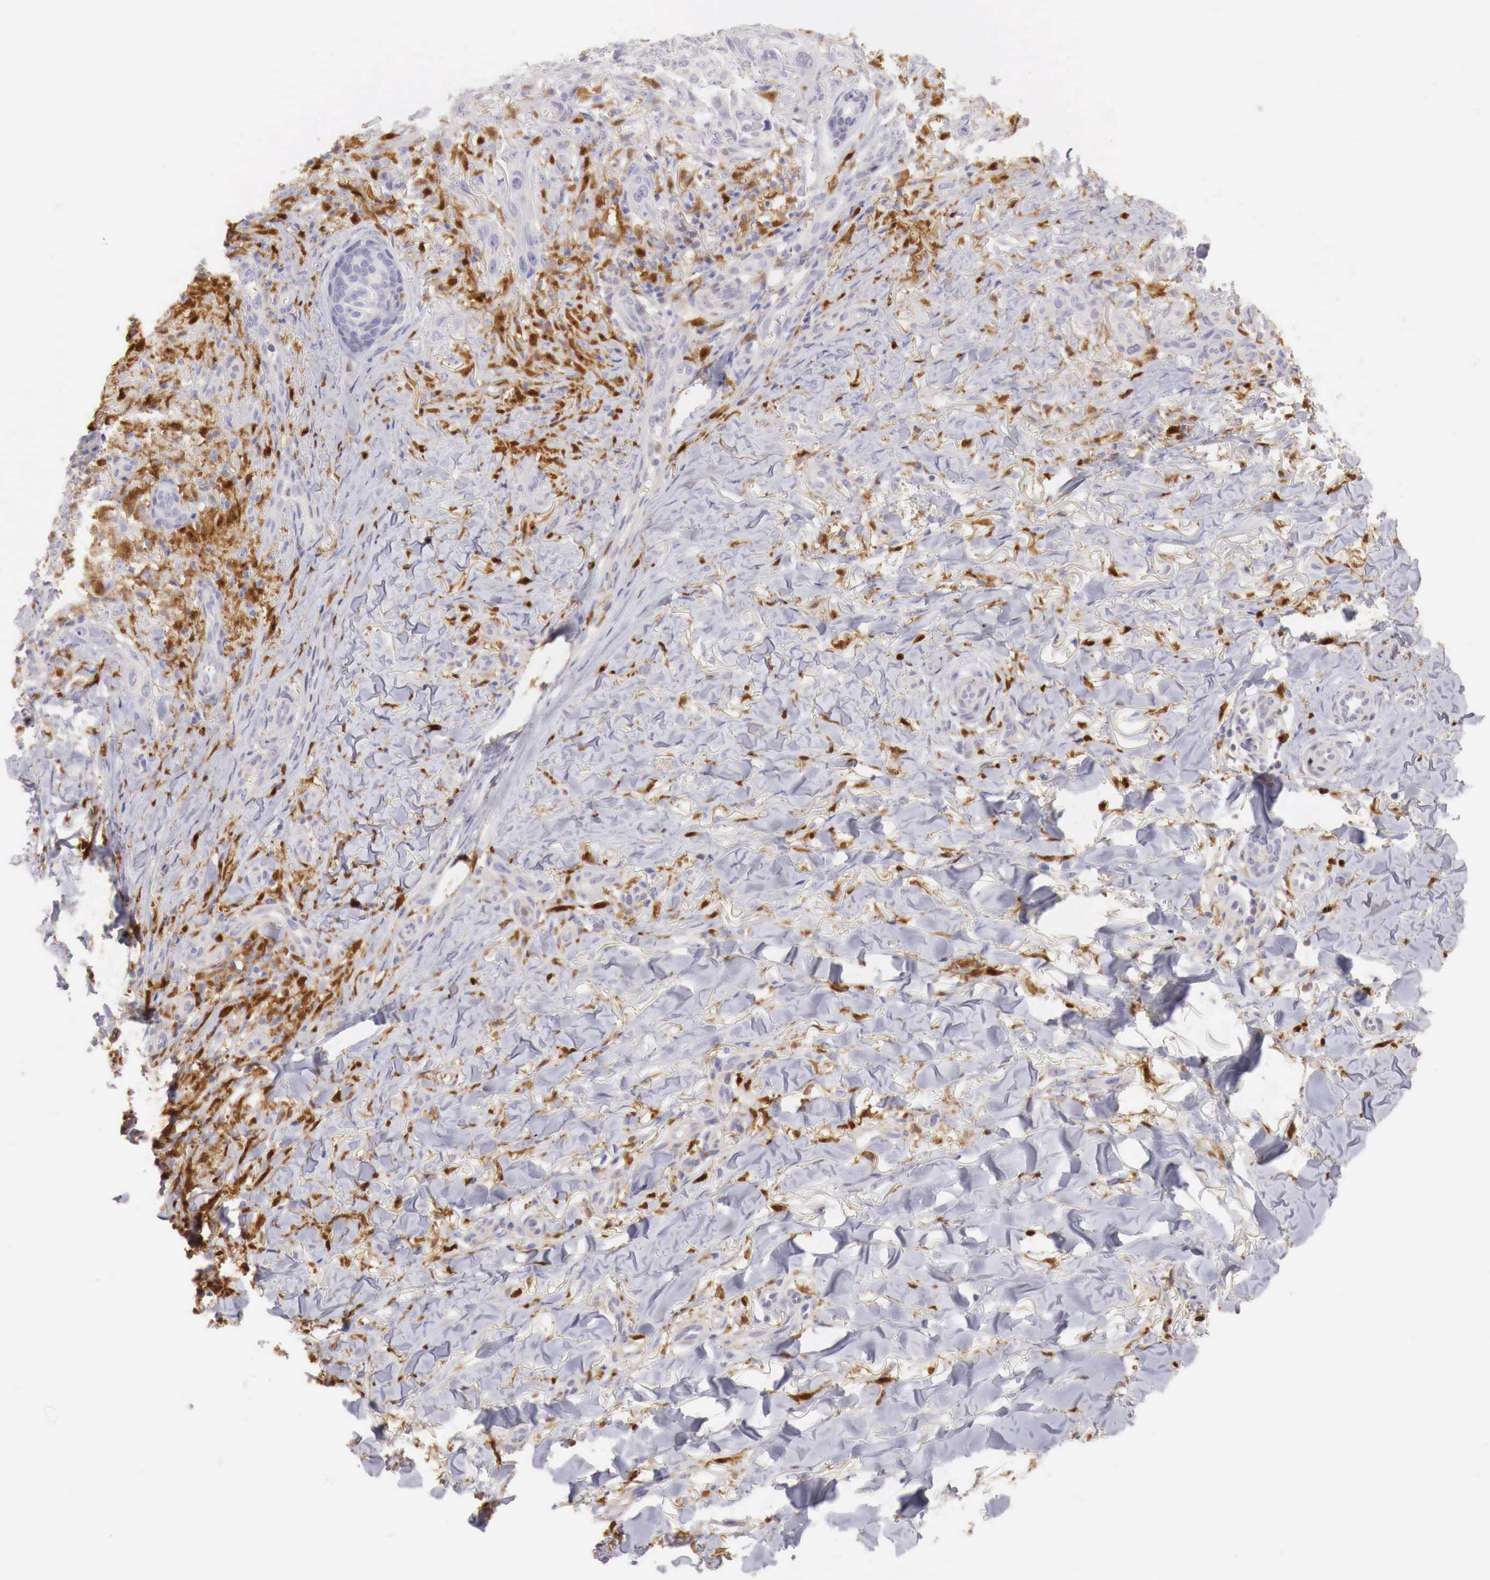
{"staining": {"intensity": "negative", "quantity": "none", "location": "none"}, "tissue": "skin cancer", "cell_type": "Tumor cells", "image_type": "cancer", "snomed": [{"axis": "morphology", "description": "Normal tissue, NOS"}, {"axis": "morphology", "description": "Basal cell carcinoma"}, {"axis": "topography", "description": "Skin"}], "caption": "Photomicrograph shows no protein positivity in tumor cells of skin cancer (basal cell carcinoma) tissue. Nuclei are stained in blue.", "gene": "RENBP", "patient": {"sex": "male", "age": 81}}